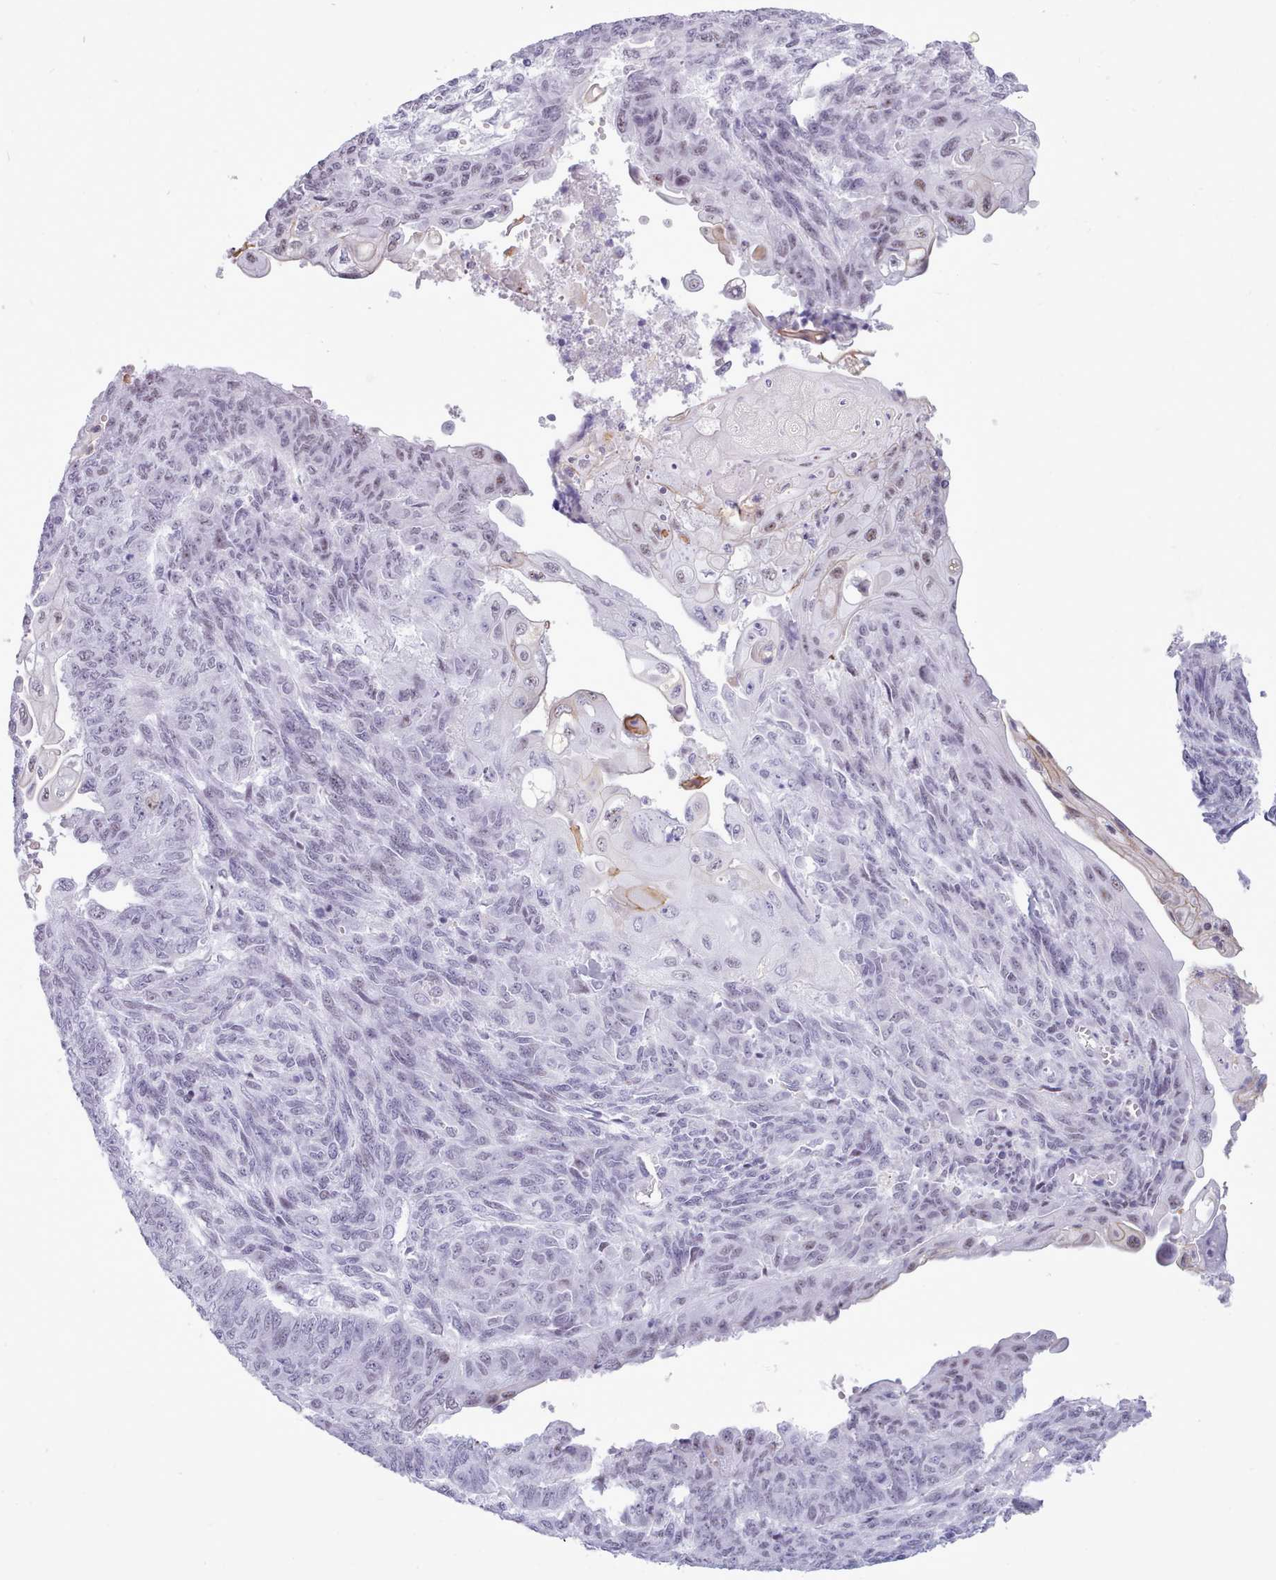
{"staining": {"intensity": "negative", "quantity": "none", "location": "none"}, "tissue": "endometrial cancer", "cell_type": "Tumor cells", "image_type": "cancer", "snomed": [{"axis": "morphology", "description": "Adenocarcinoma, NOS"}, {"axis": "topography", "description": "Endometrium"}], "caption": "Adenocarcinoma (endometrial) was stained to show a protein in brown. There is no significant positivity in tumor cells.", "gene": "FBXO48", "patient": {"sex": "female", "age": 32}}